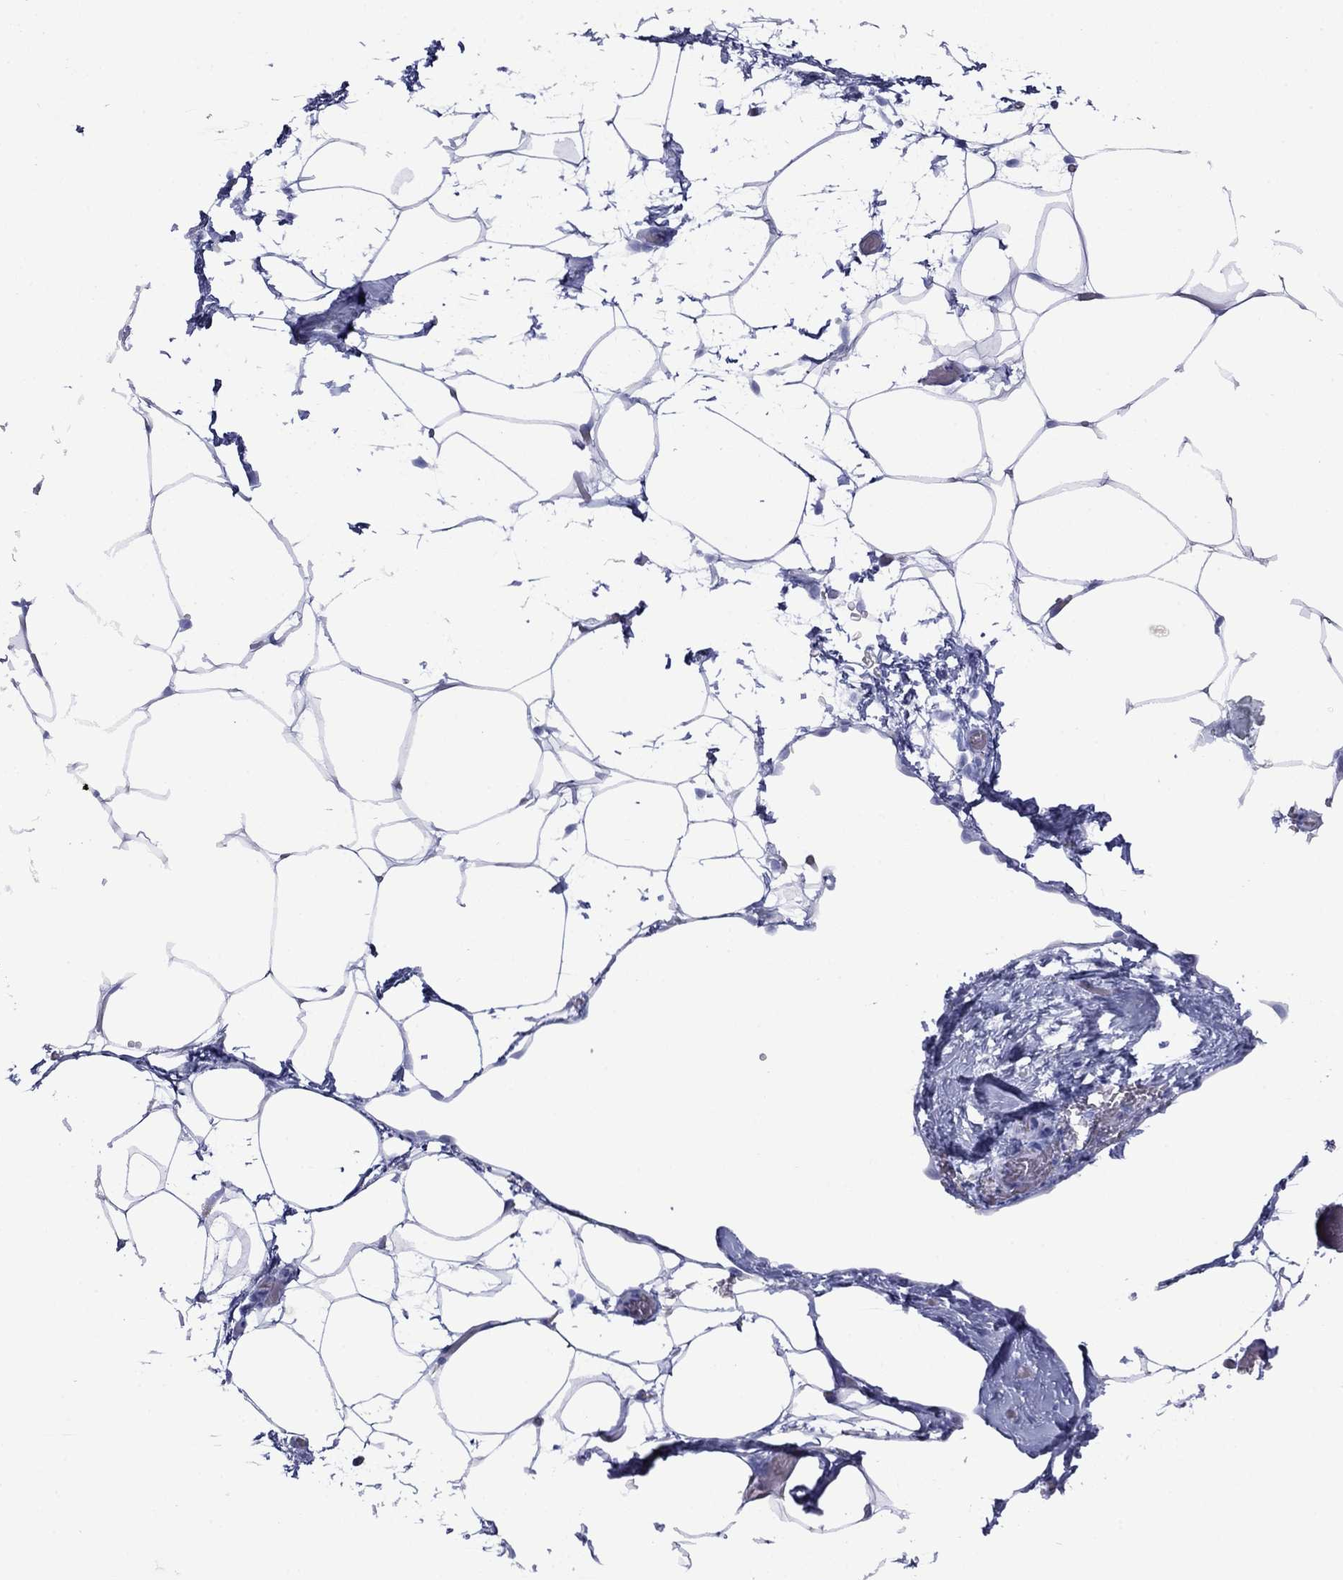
{"staining": {"intensity": "negative", "quantity": "none", "location": "none"}, "tissue": "adipose tissue", "cell_type": "Adipocytes", "image_type": "normal", "snomed": [{"axis": "morphology", "description": "Normal tissue, NOS"}, {"axis": "topography", "description": "Adipose tissue"}], "caption": "IHC of normal adipose tissue reveals no expression in adipocytes. Brightfield microscopy of immunohistochemistry (IHC) stained with DAB (brown) and hematoxylin (blue), captured at high magnification.", "gene": "APOA2", "patient": {"sex": "male", "age": 57}}